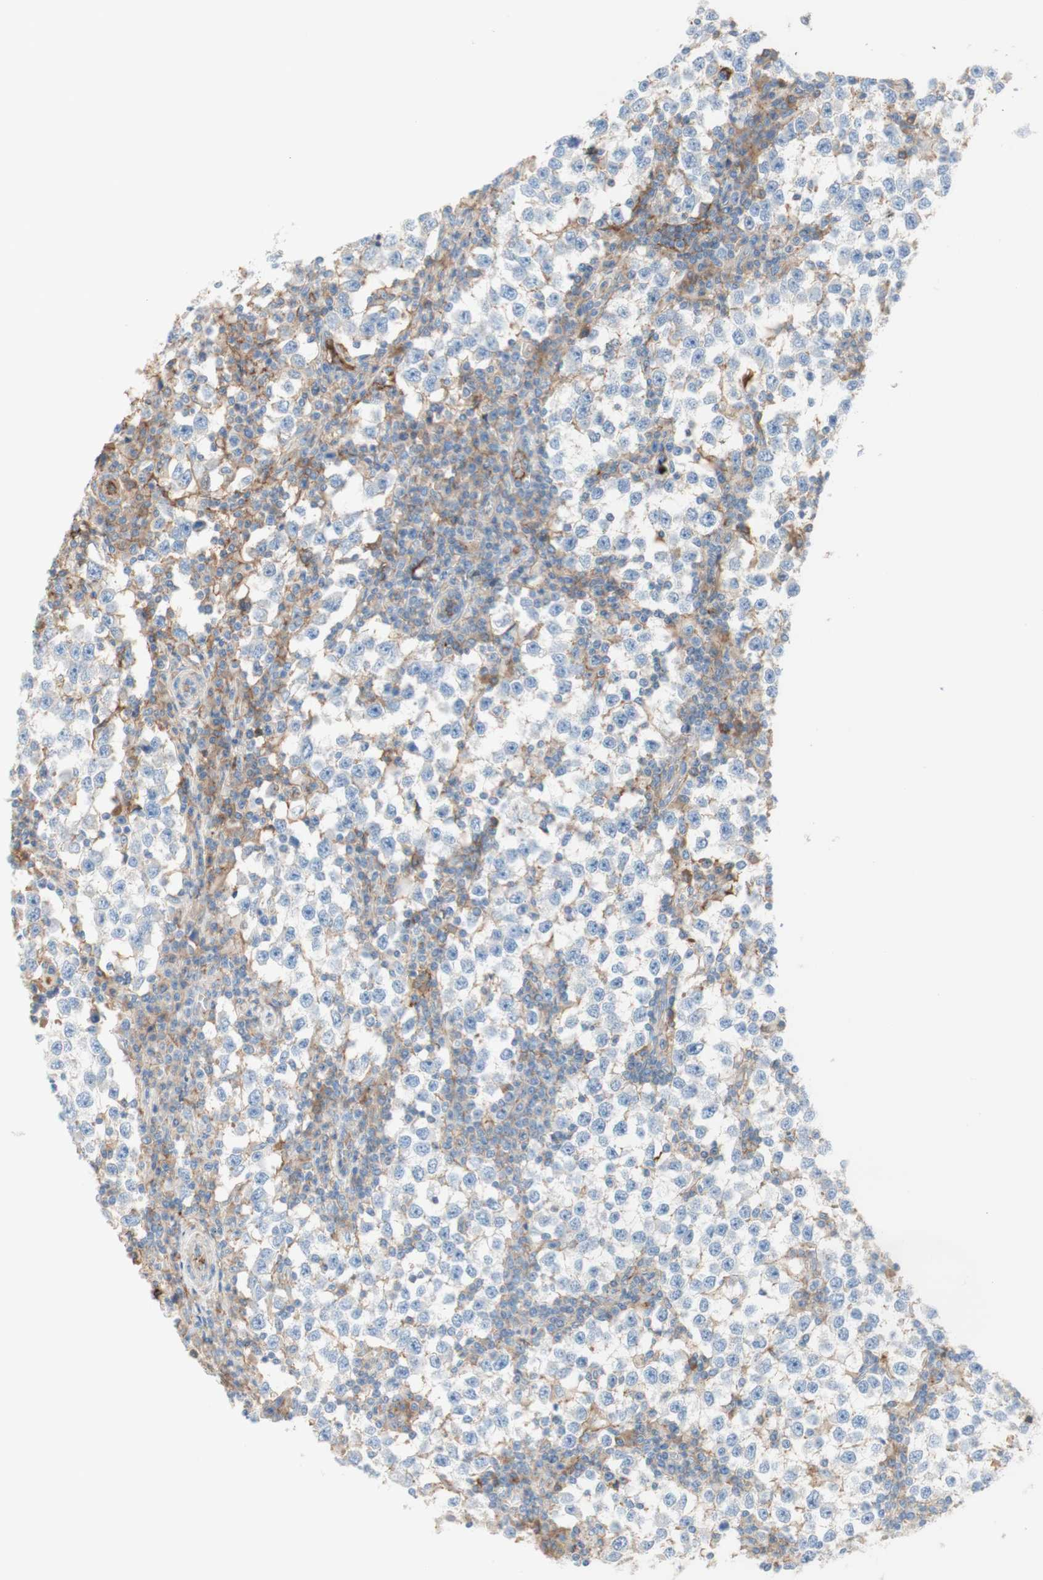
{"staining": {"intensity": "weak", "quantity": "<25%", "location": "cytoplasmic/membranous"}, "tissue": "testis cancer", "cell_type": "Tumor cells", "image_type": "cancer", "snomed": [{"axis": "morphology", "description": "Seminoma, NOS"}, {"axis": "topography", "description": "Testis"}], "caption": "The IHC micrograph has no significant expression in tumor cells of testis cancer tissue.", "gene": "KNG1", "patient": {"sex": "male", "age": 65}}